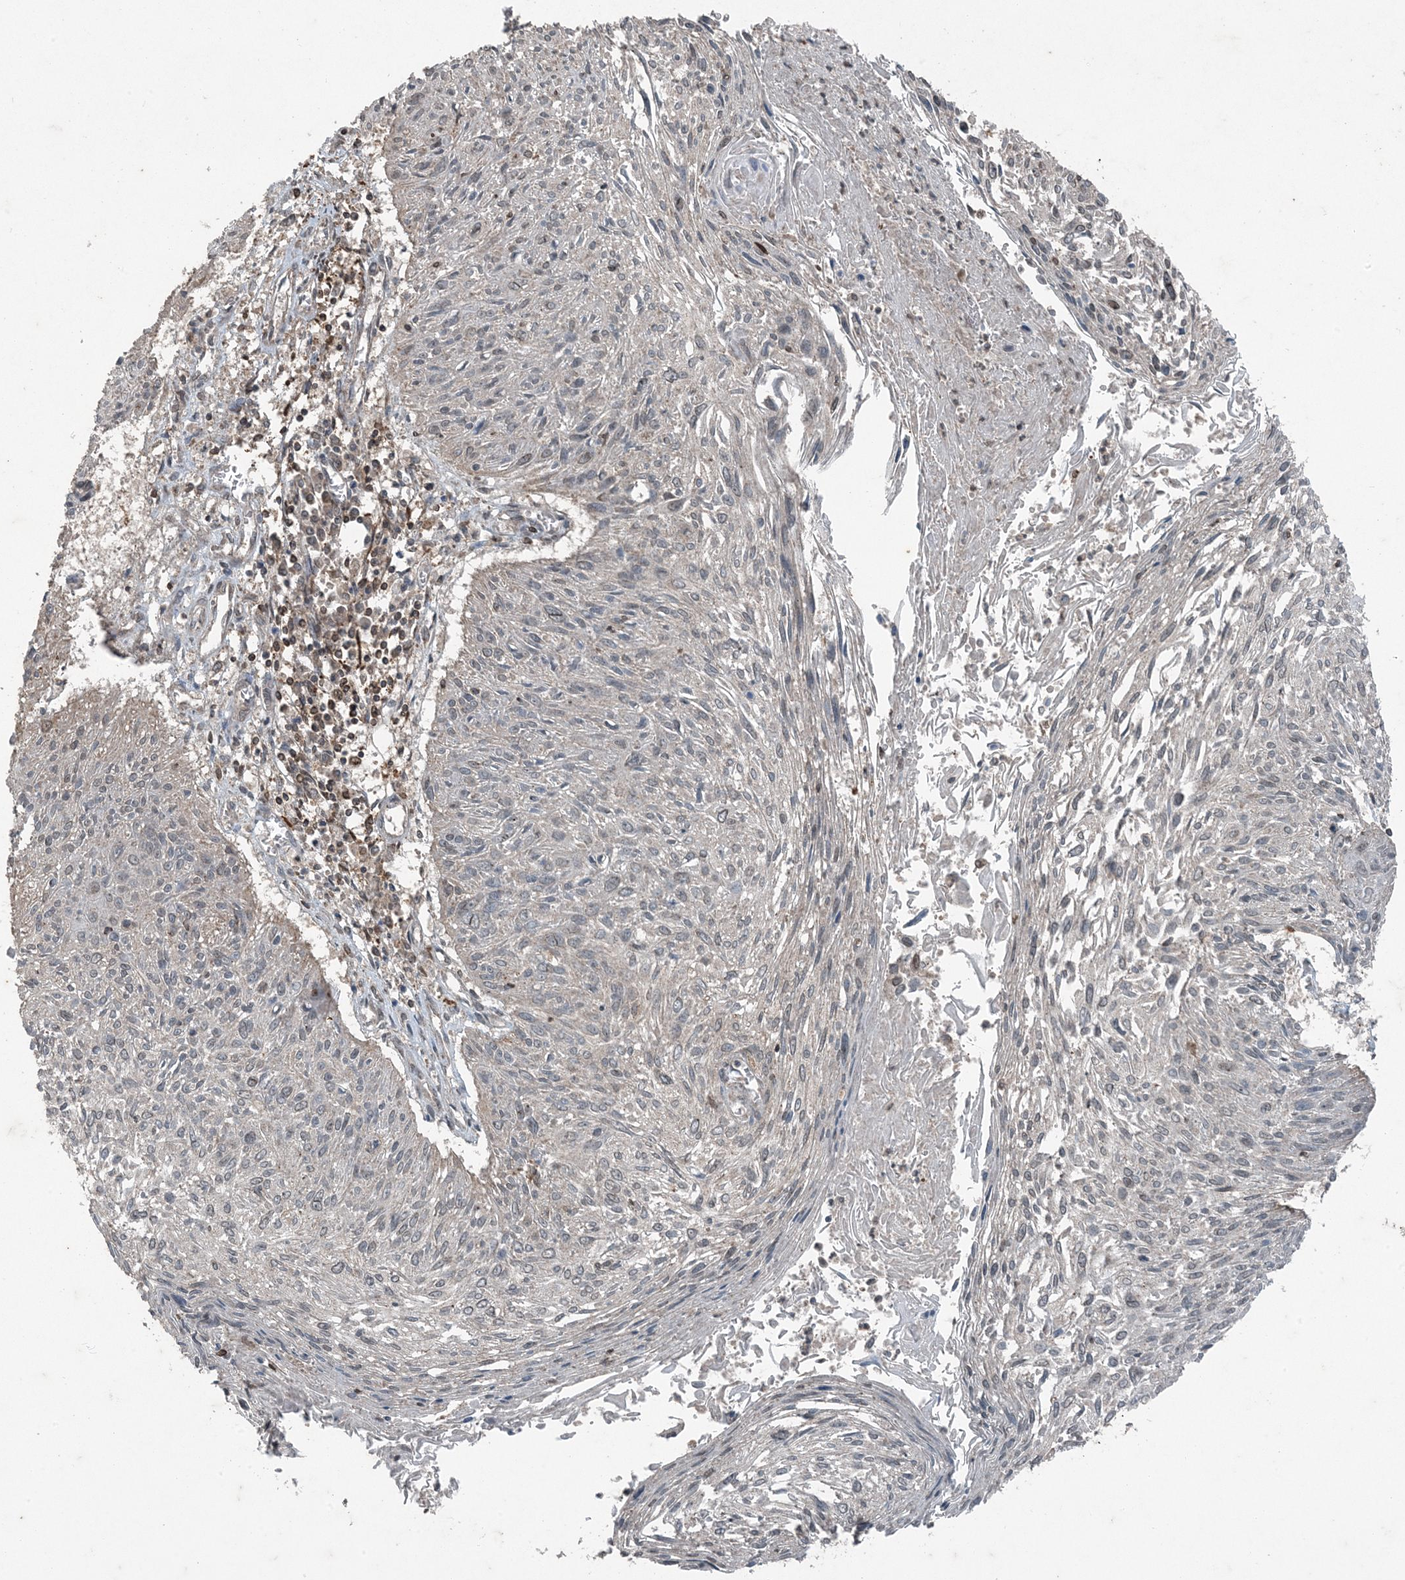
{"staining": {"intensity": "negative", "quantity": "none", "location": "none"}, "tissue": "cervical cancer", "cell_type": "Tumor cells", "image_type": "cancer", "snomed": [{"axis": "morphology", "description": "Squamous cell carcinoma, NOS"}, {"axis": "topography", "description": "Cervix"}], "caption": "A high-resolution histopathology image shows IHC staining of cervical cancer (squamous cell carcinoma), which reveals no significant expression in tumor cells. (DAB immunohistochemistry (IHC) visualized using brightfield microscopy, high magnification).", "gene": "GNL1", "patient": {"sex": "female", "age": 51}}